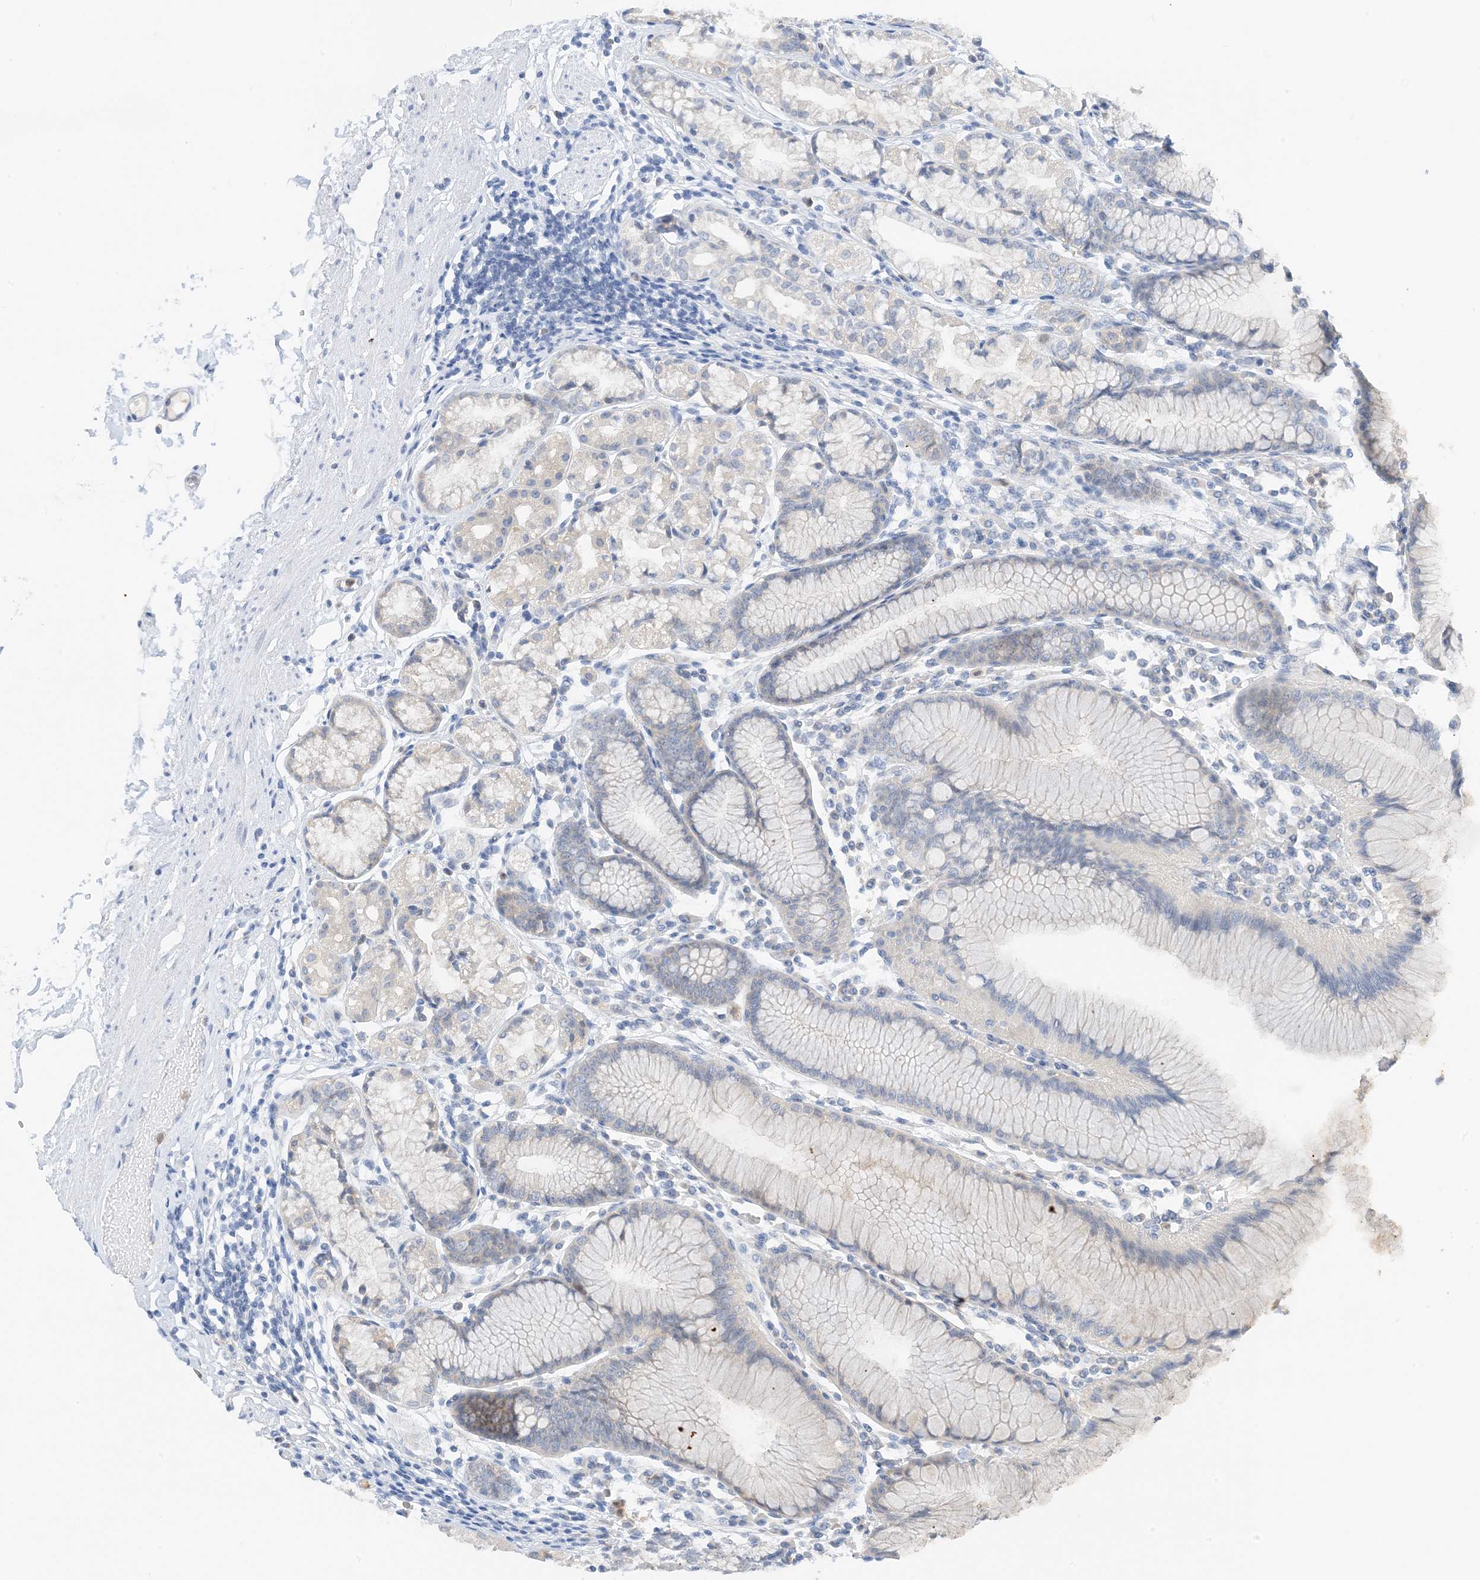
{"staining": {"intensity": "negative", "quantity": "none", "location": "none"}, "tissue": "stomach", "cell_type": "Glandular cells", "image_type": "normal", "snomed": [{"axis": "morphology", "description": "Normal tissue, NOS"}, {"axis": "topography", "description": "Stomach"}], "caption": "Glandular cells are negative for protein expression in normal human stomach. Brightfield microscopy of immunohistochemistry (IHC) stained with DAB (3,3'-diaminobenzidine) (brown) and hematoxylin (blue), captured at high magnification.", "gene": "KIFBP", "patient": {"sex": "female", "age": 57}}